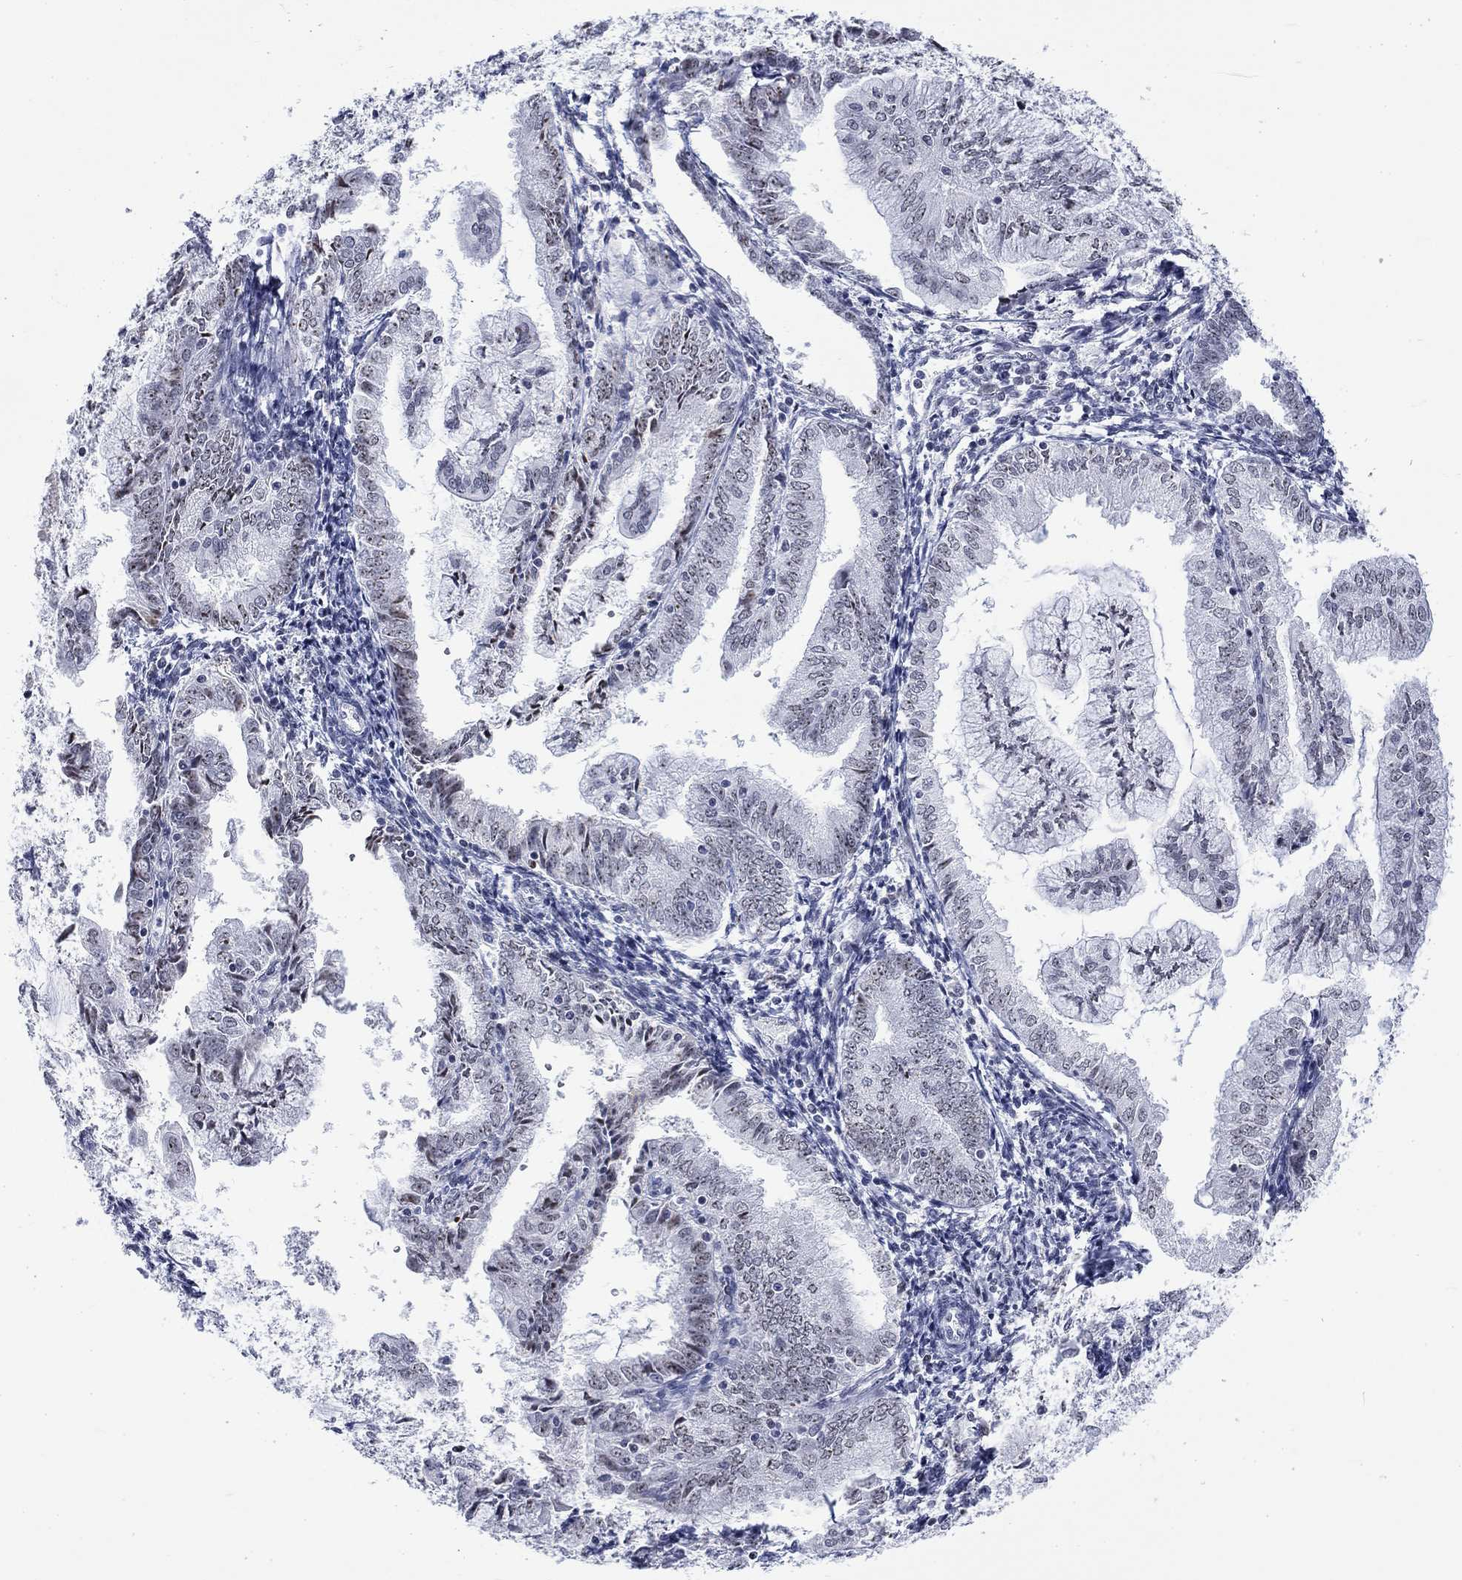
{"staining": {"intensity": "negative", "quantity": "none", "location": "none"}, "tissue": "endometrial cancer", "cell_type": "Tumor cells", "image_type": "cancer", "snomed": [{"axis": "morphology", "description": "Adenocarcinoma, NOS"}, {"axis": "topography", "description": "Endometrium"}], "caption": "The immunohistochemistry (IHC) image has no significant staining in tumor cells of endometrial cancer (adenocarcinoma) tissue.", "gene": "CSRNP3", "patient": {"sex": "female", "age": 56}}